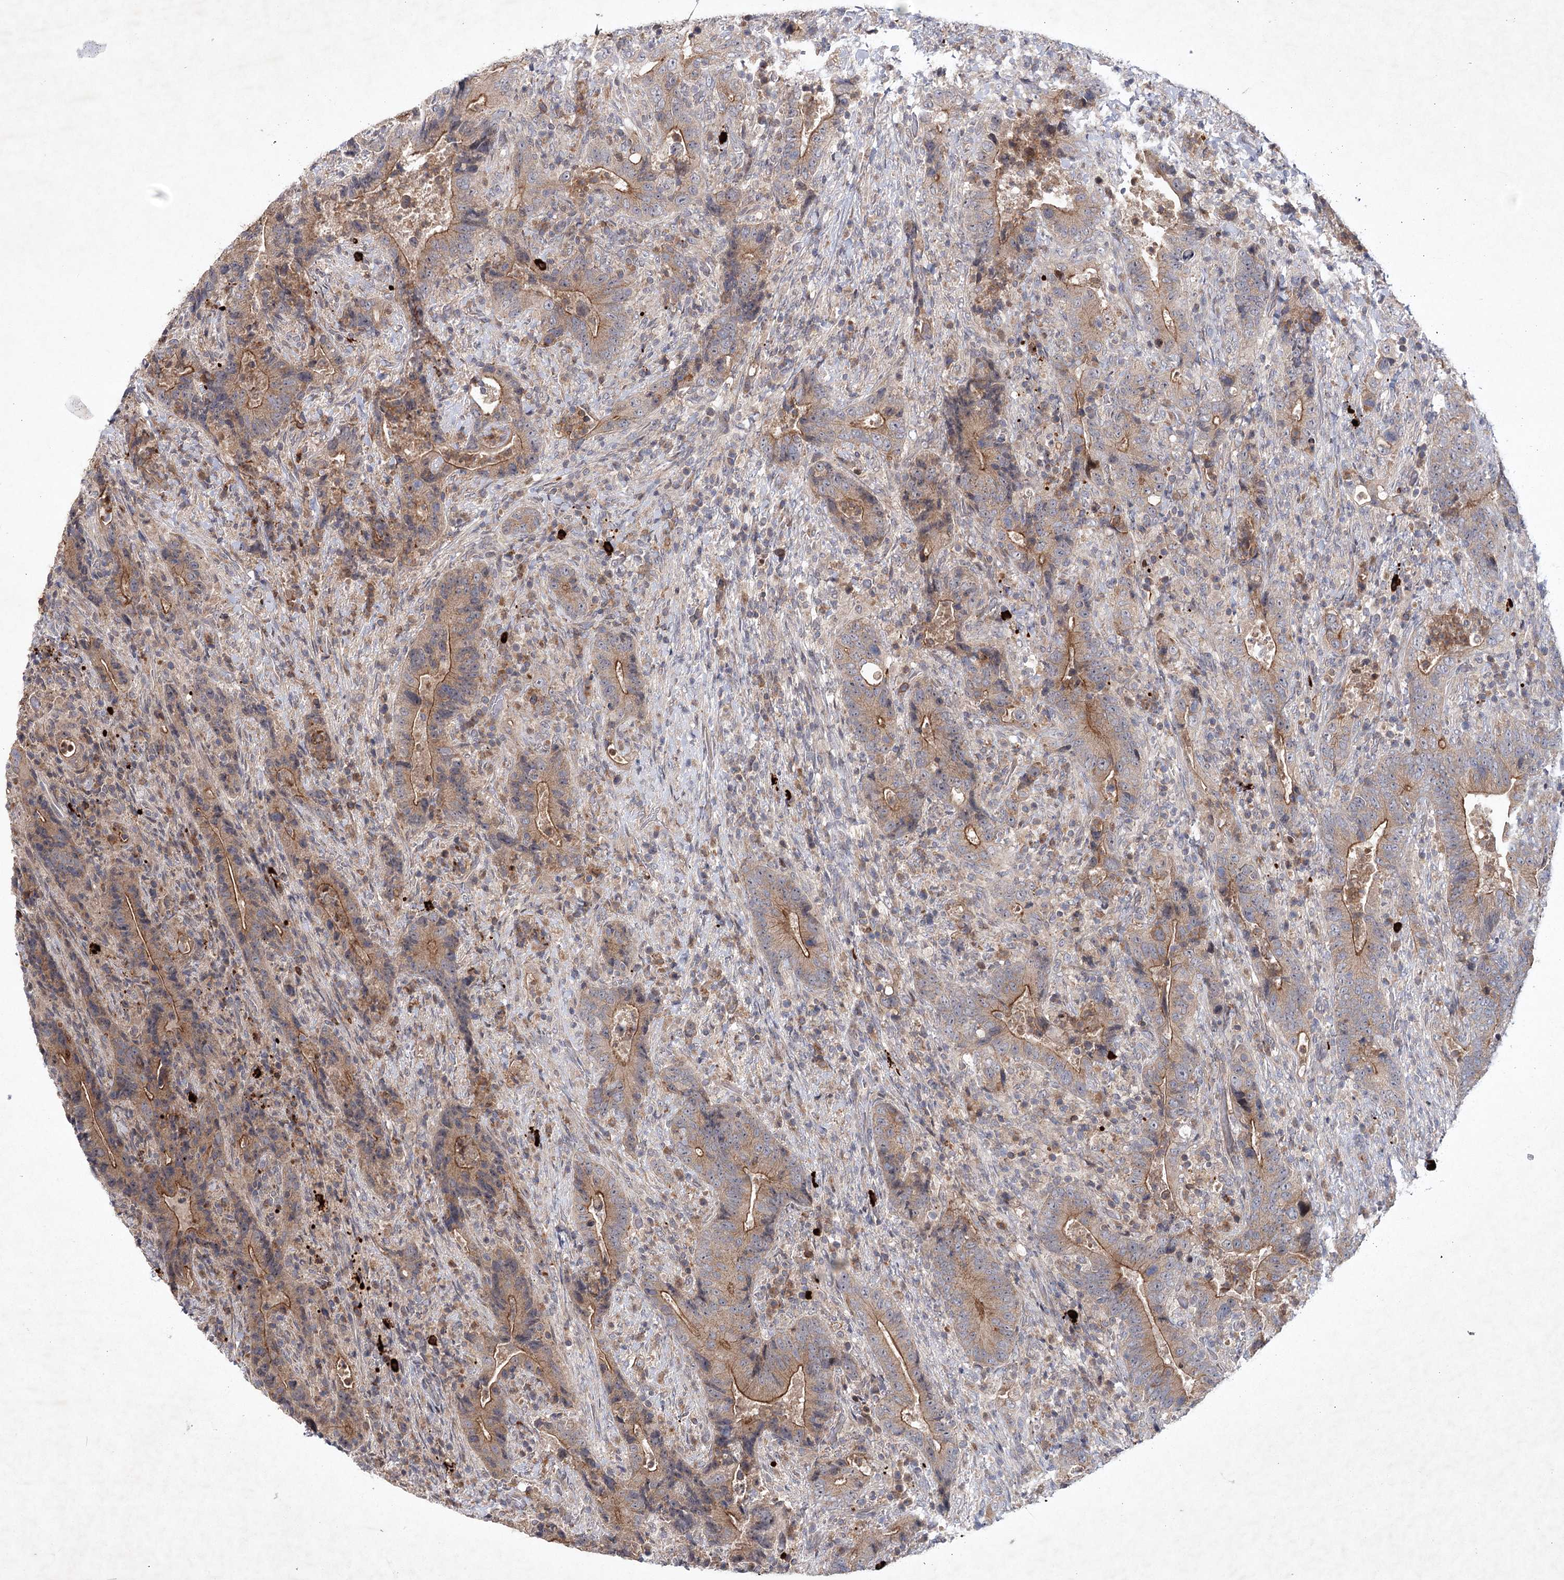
{"staining": {"intensity": "moderate", "quantity": "25%-75%", "location": "cytoplasmic/membranous"}, "tissue": "colorectal cancer", "cell_type": "Tumor cells", "image_type": "cancer", "snomed": [{"axis": "morphology", "description": "Adenocarcinoma, NOS"}, {"axis": "topography", "description": "Colon"}], "caption": "High-magnification brightfield microscopy of colorectal cancer (adenocarcinoma) stained with DAB (3,3'-diaminobenzidine) (brown) and counterstained with hematoxylin (blue). tumor cells exhibit moderate cytoplasmic/membranous staining is present in approximately25%-75% of cells.", "gene": "MAP3K13", "patient": {"sex": "female", "age": 75}}